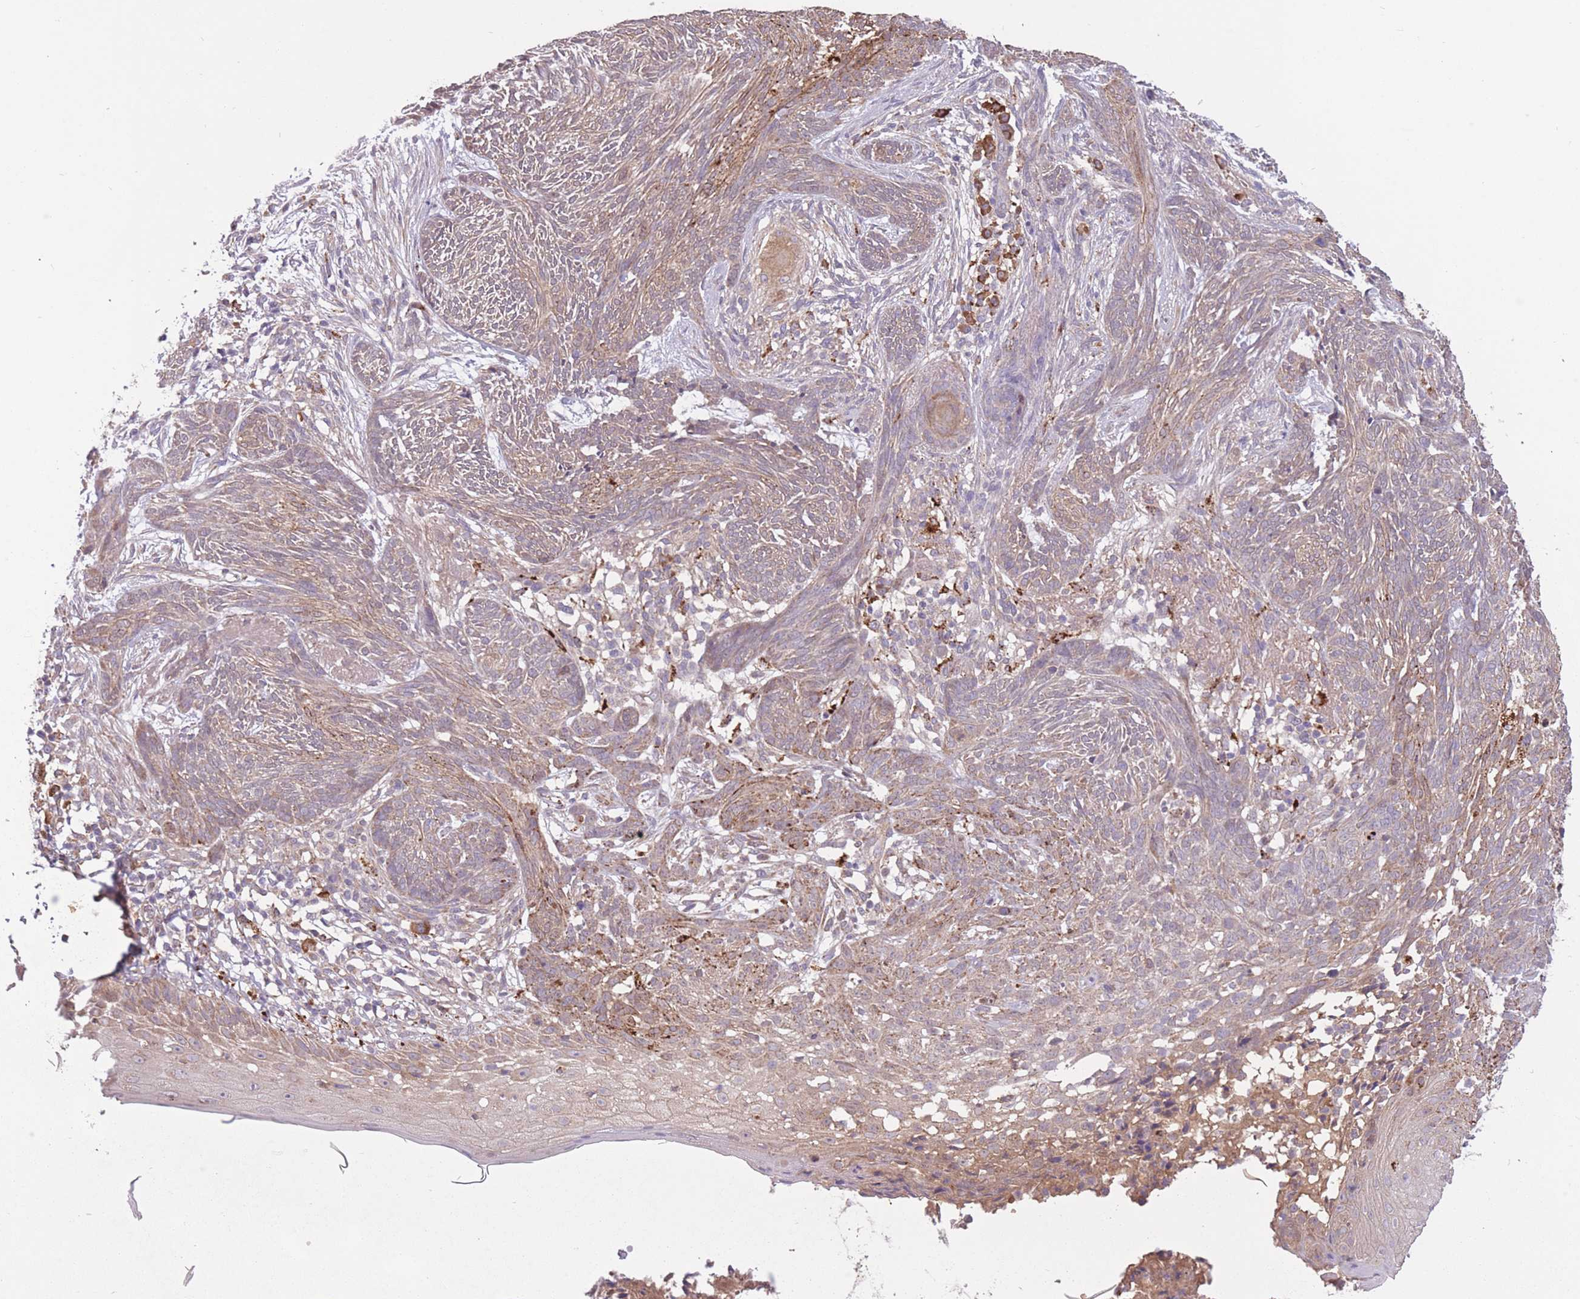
{"staining": {"intensity": "moderate", "quantity": "<25%", "location": "cytoplasmic/membranous"}, "tissue": "skin cancer", "cell_type": "Tumor cells", "image_type": "cancer", "snomed": [{"axis": "morphology", "description": "Basal cell carcinoma"}, {"axis": "topography", "description": "Skin"}], "caption": "Skin basal cell carcinoma stained with DAB (3,3'-diaminobenzidine) immunohistochemistry (IHC) displays low levels of moderate cytoplasmic/membranous expression in approximately <25% of tumor cells. The protein is shown in brown color, while the nuclei are stained blue.", "gene": "POLR3F", "patient": {"sex": "male", "age": 73}}